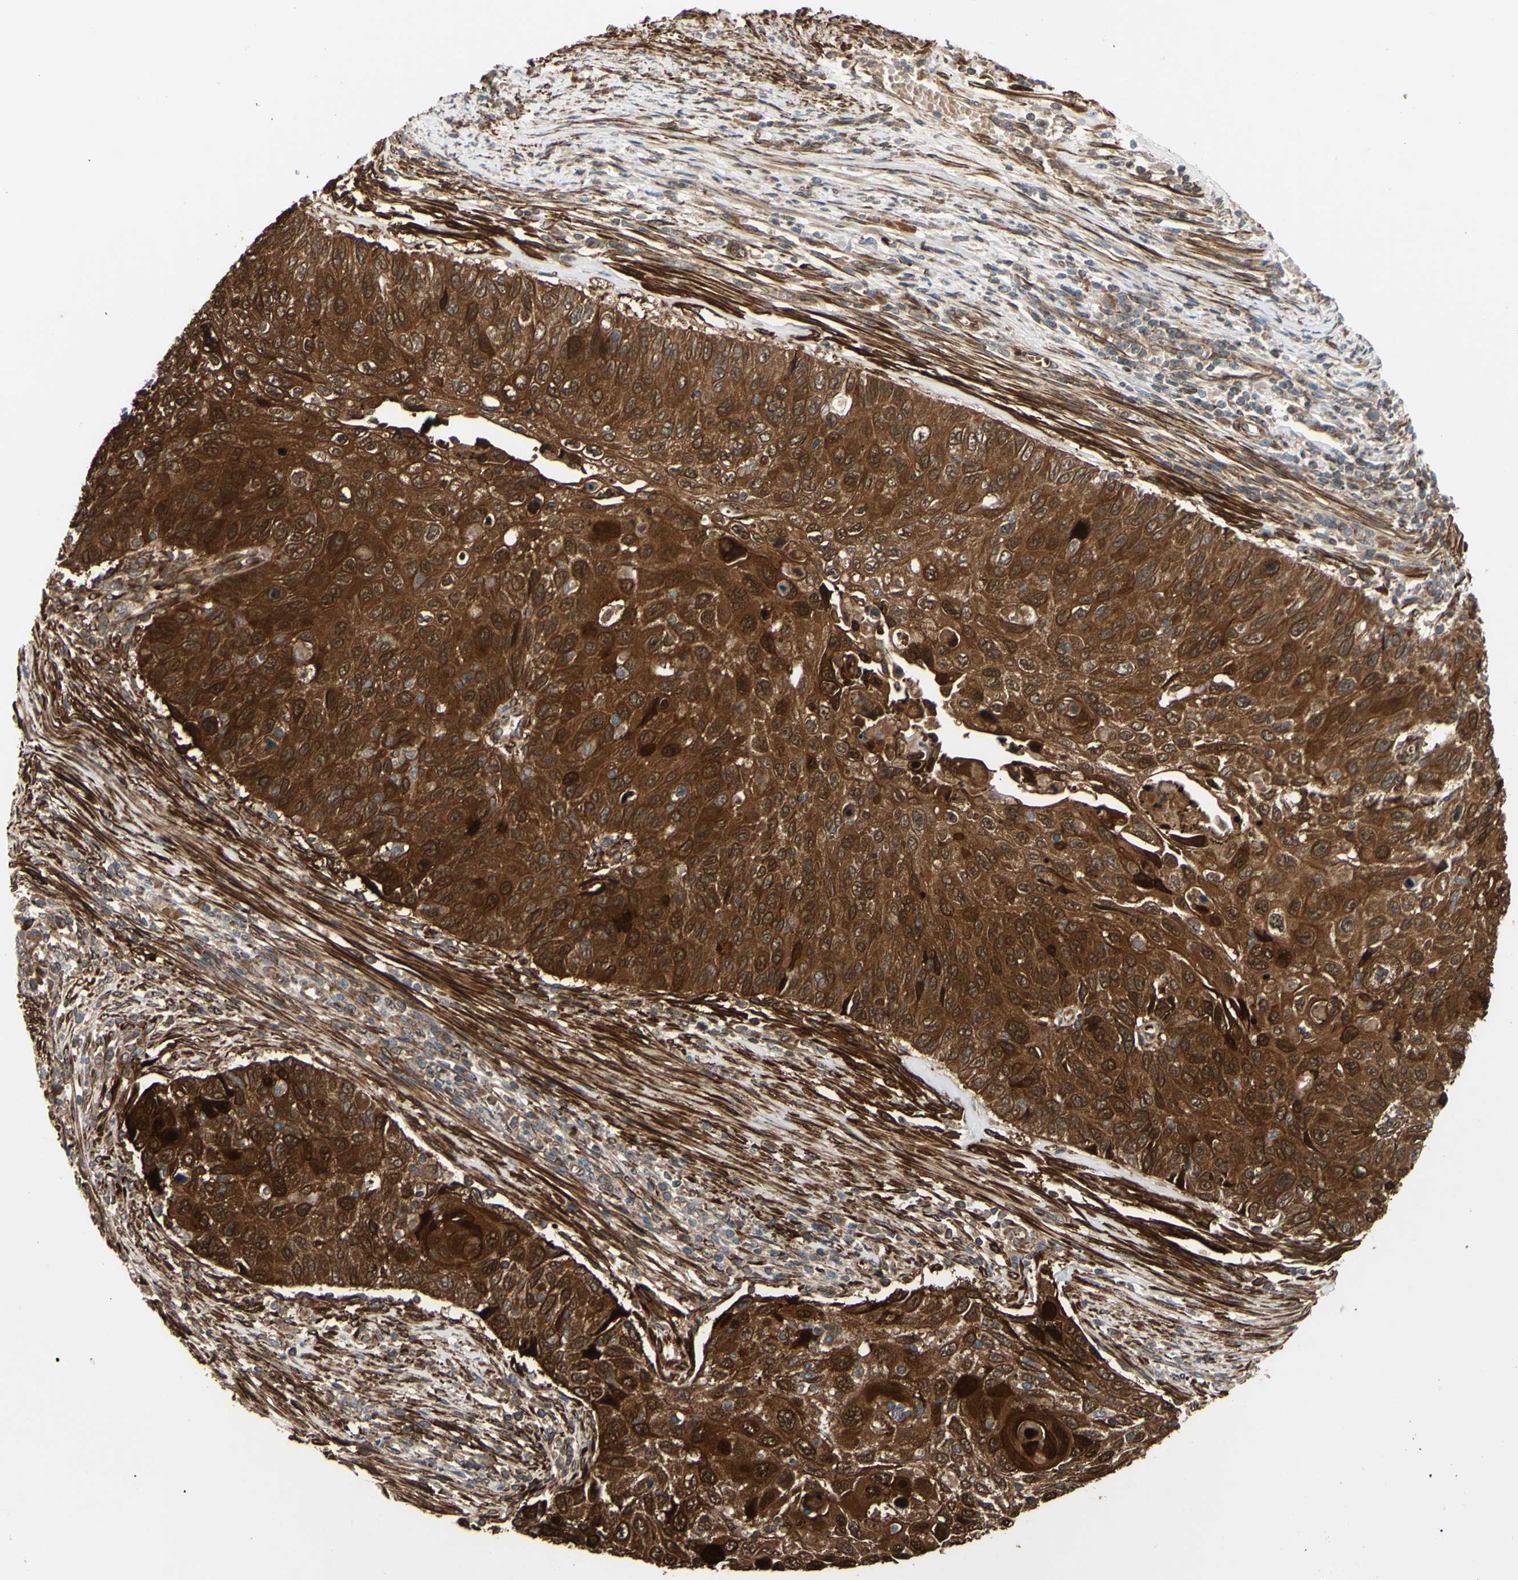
{"staining": {"intensity": "strong", "quantity": ">75%", "location": "cytoplasmic/membranous"}, "tissue": "cervical cancer", "cell_type": "Tumor cells", "image_type": "cancer", "snomed": [{"axis": "morphology", "description": "Squamous cell carcinoma, NOS"}, {"axis": "topography", "description": "Cervix"}], "caption": "Brown immunohistochemical staining in human cervical squamous cell carcinoma exhibits strong cytoplasmic/membranous positivity in about >75% of tumor cells.", "gene": "PRAF2", "patient": {"sex": "female", "age": 70}}